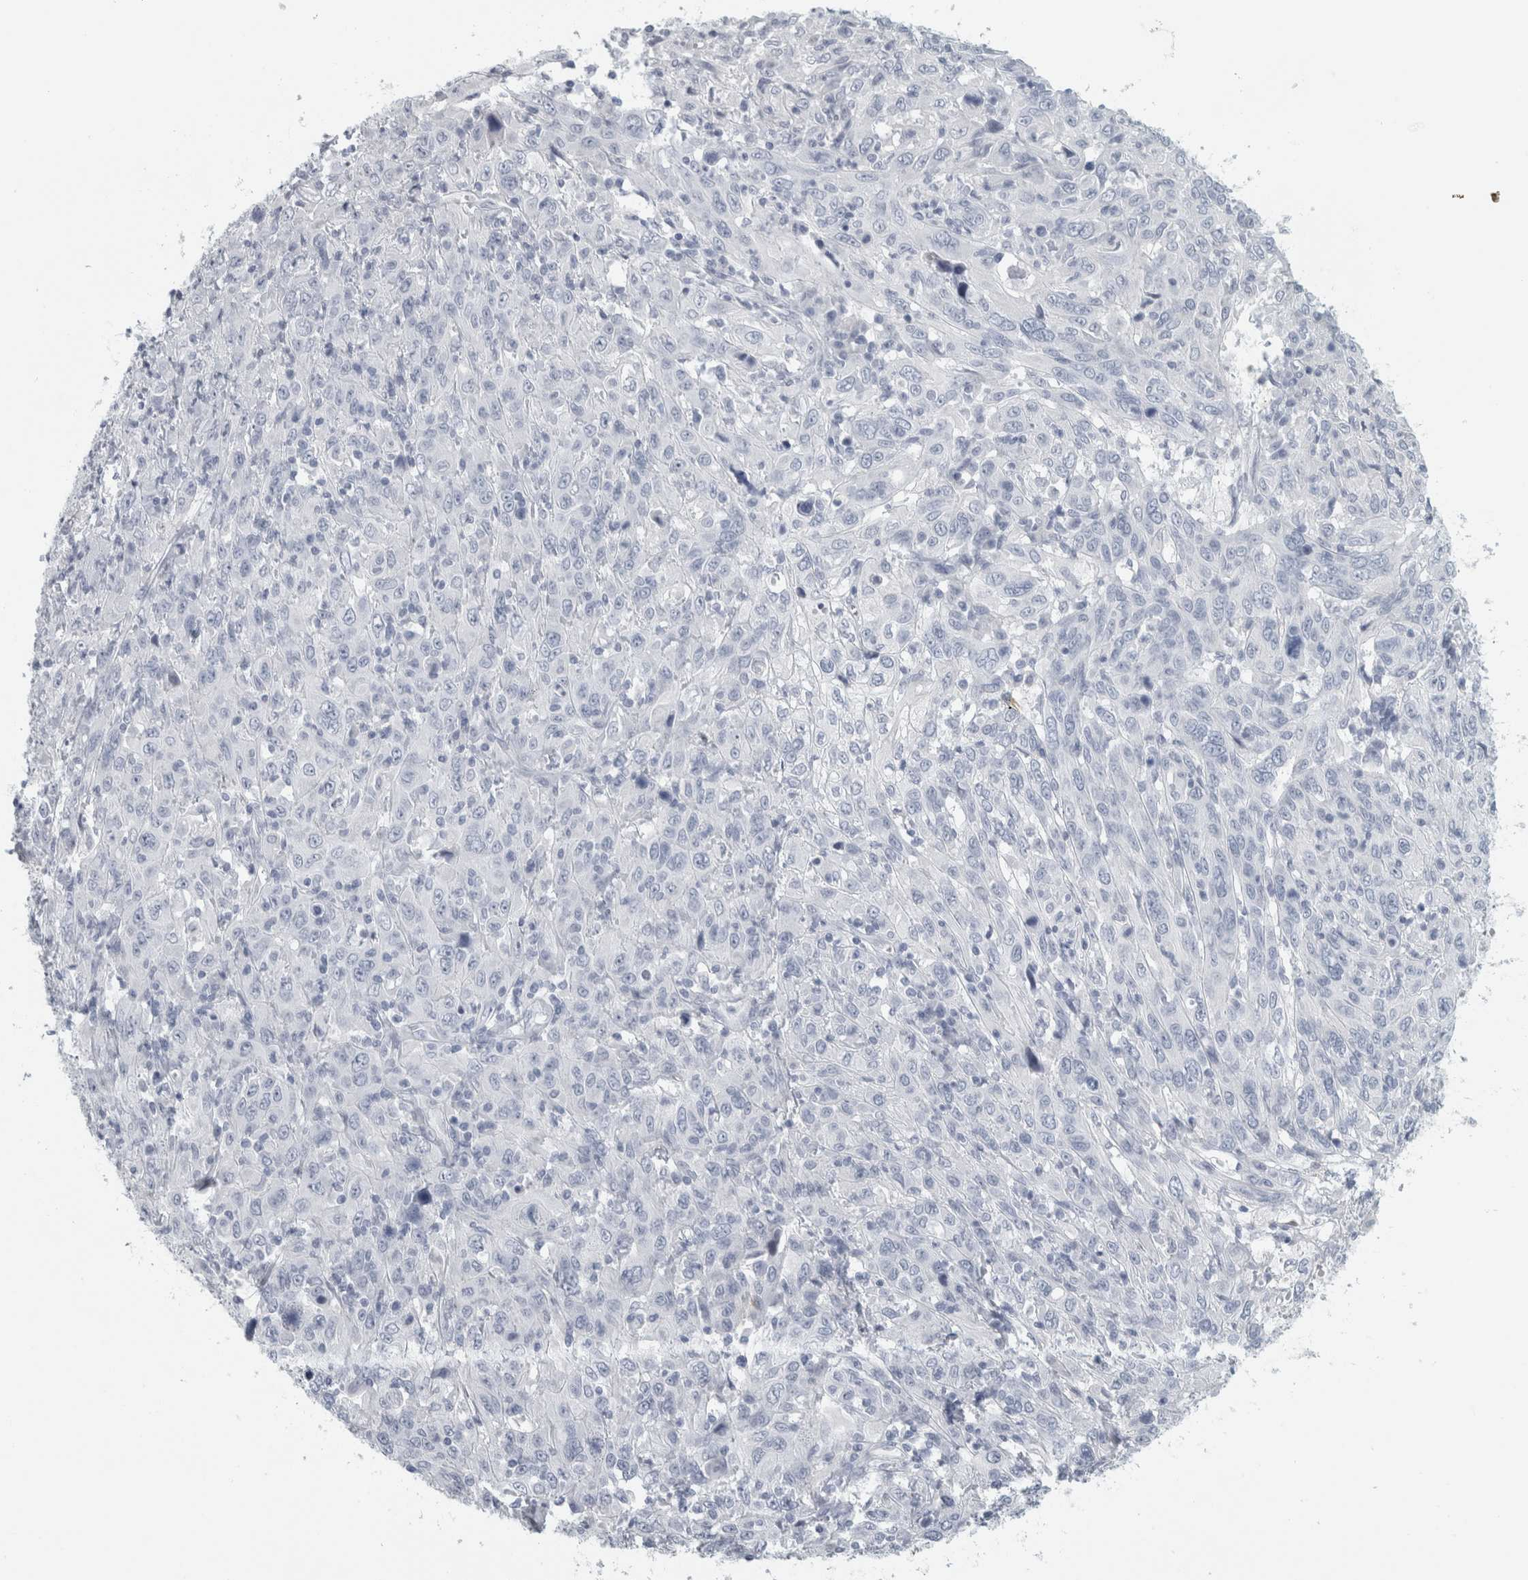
{"staining": {"intensity": "negative", "quantity": "none", "location": "none"}, "tissue": "cervical cancer", "cell_type": "Tumor cells", "image_type": "cancer", "snomed": [{"axis": "morphology", "description": "Squamous cell carcinoma, NOS"}, {"axis": "topography", "description": "Cervix"}], "caption": "Tumor cells show no significant expression in cervical cancer (squamous cell carcinoma). The staining is performed using DAB (3,3'-diaminobenzidine) brown chromogen with nuclei counter-stained in using hematoxylin.", "gene": "CPE", "patient": {"sex": "female", "age": 46}}